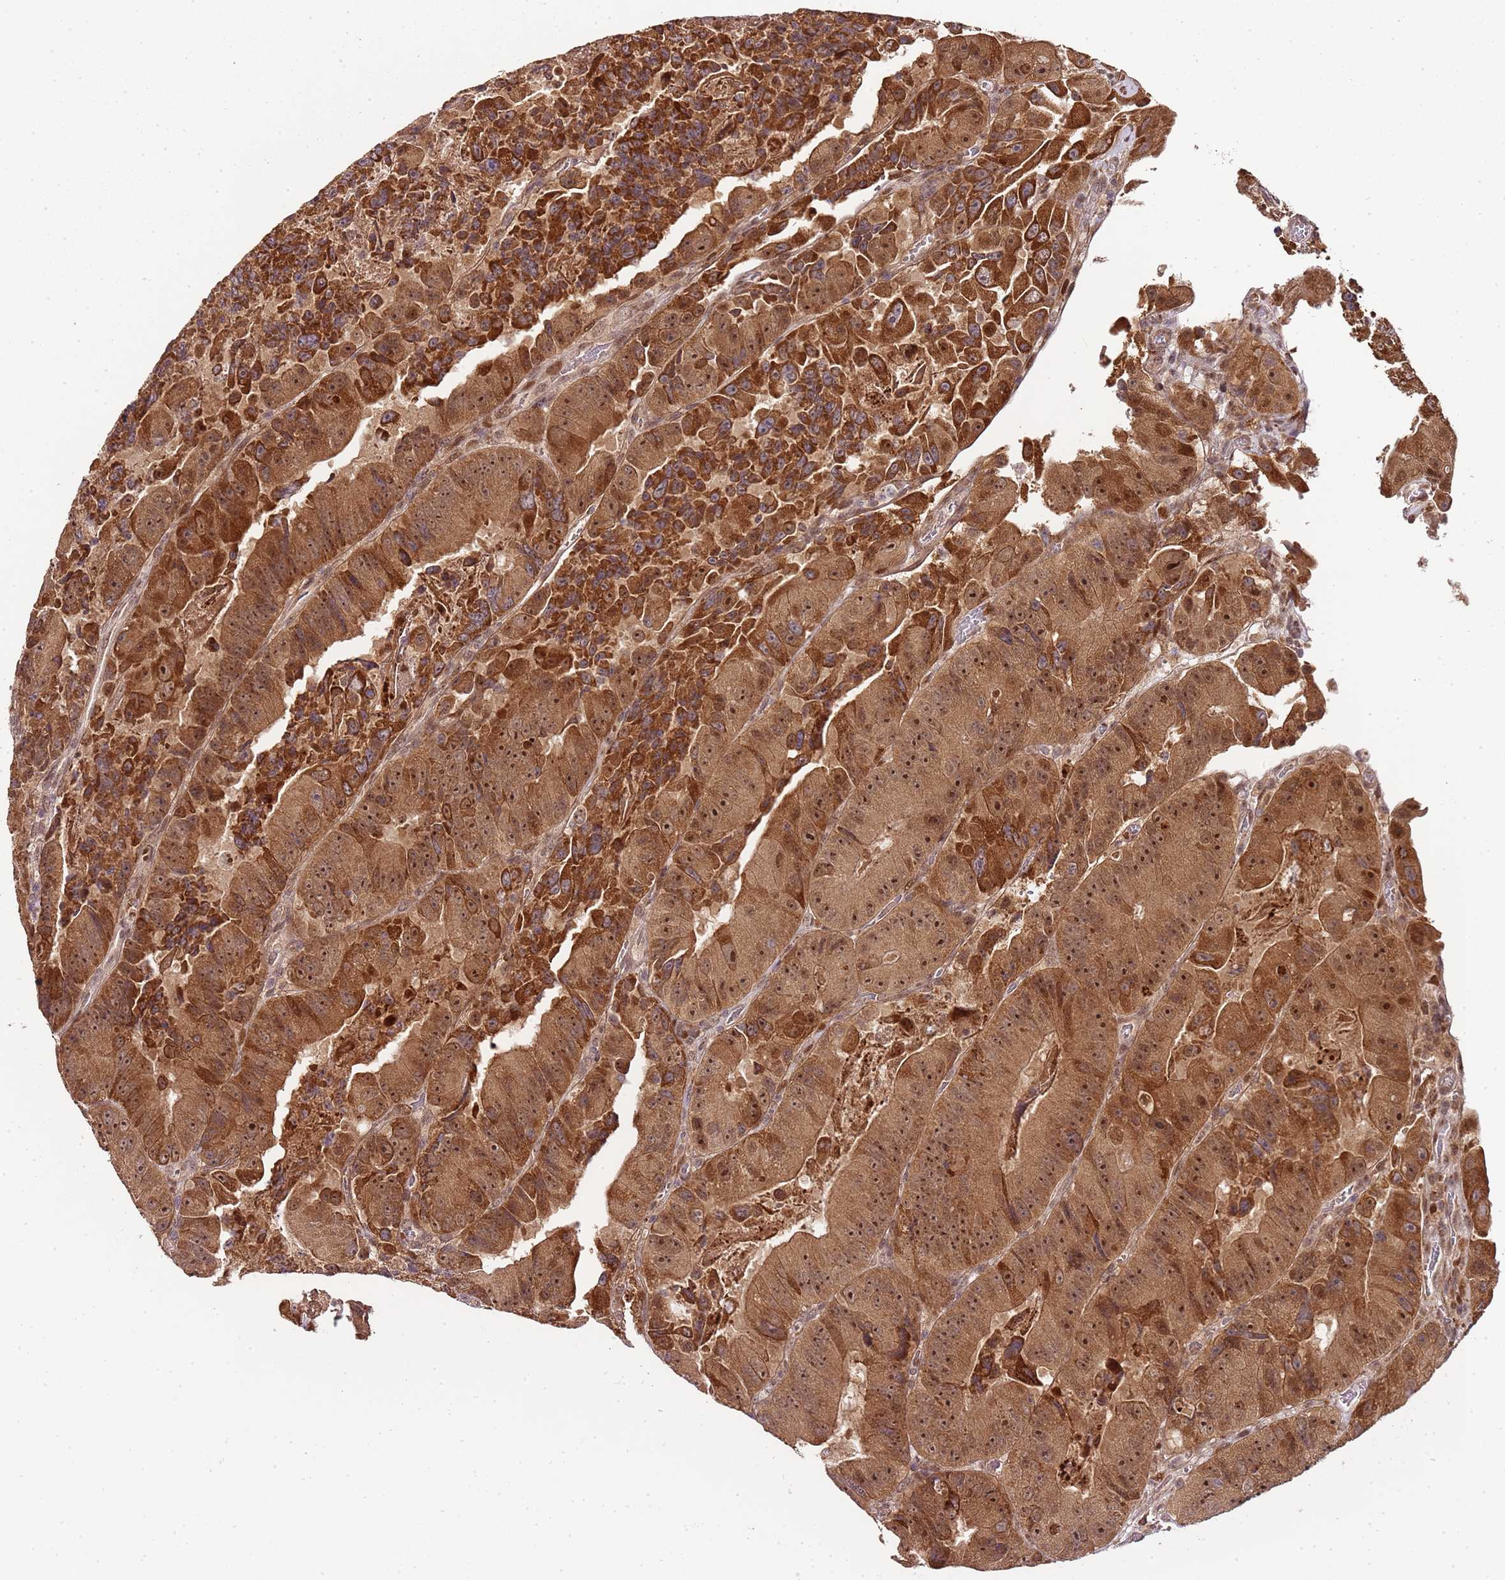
{"staining": {"intensity": "strong", "quantity": ">75%", "location": "cytoplasmic/membranous,nuclear"}, "tissue": "colorectal cancer", "cell_type": "Tumor cells", "image_type": "cancer", "snomed": [{"axis": "morphology", "description": "Adenocarcinoma, NOS"}, {"axis": "topography", "description": "Colon"}], "caption": "Protein staining of colorectal adenocarcinoma tissue demonstrates strong cytoplasmic/membranous and nuclear positivity in about >75% of tumor cells.", "gene": "EDC3", "patient": {"sex": "female", "age": 86}}